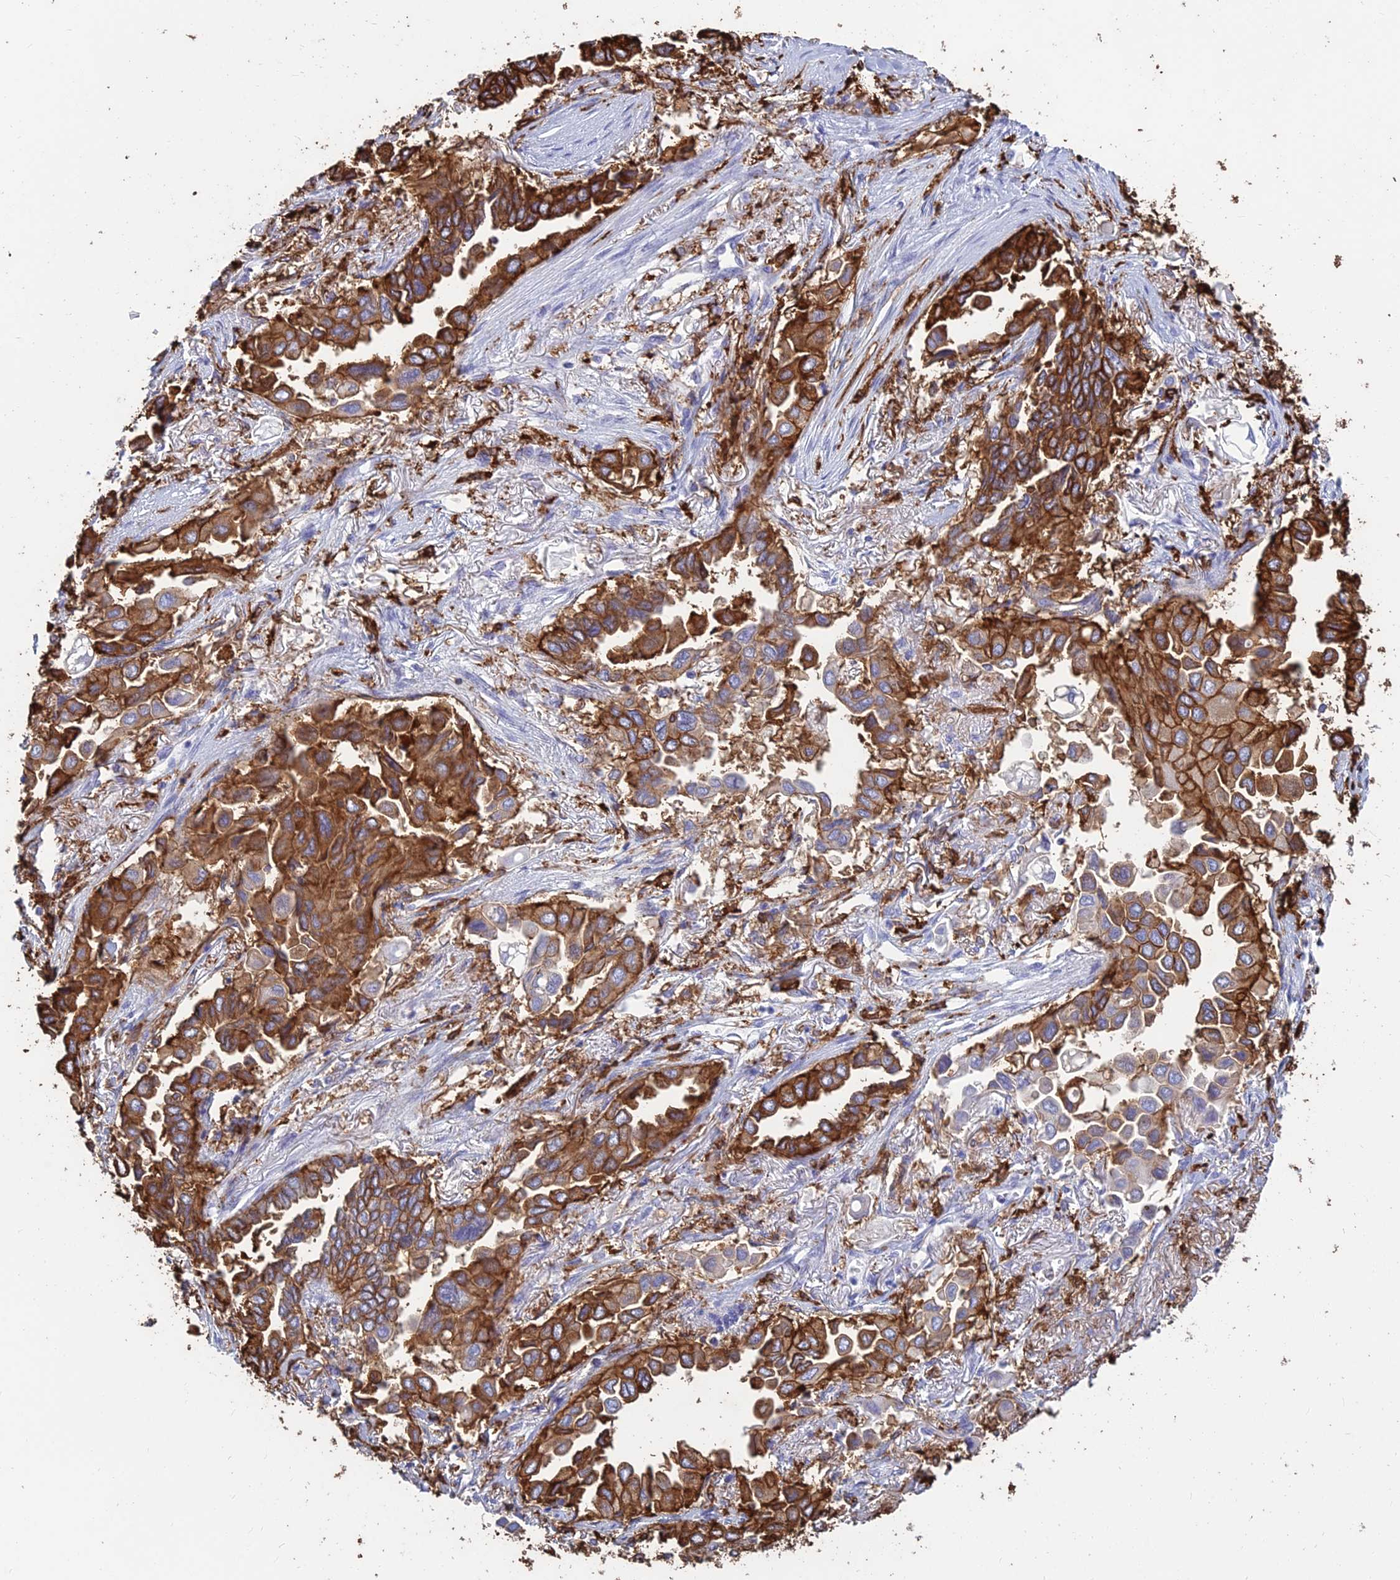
{"staining": {"intensity": "strong", "quantity": ">75%", "location": "cytoplasmic/membranous"}, "tissue": "lung cancer", "cell_type": "Tumor cells", "image_type": "cancer", "snomed": [{"axis": "morphology", "description": "Adenocarcinoma, NOS"}, {"axis": "topography", "description": "Lung"}], "caption": "Immunohistochemical staining of lung adenocarcinoma reveals high levels of strong cytoplasmic/membranous protein positivity in about >75% of tumor cells.", "gene": "HLA-DRB1", "patient": {"sex": "female", "age": 76}}